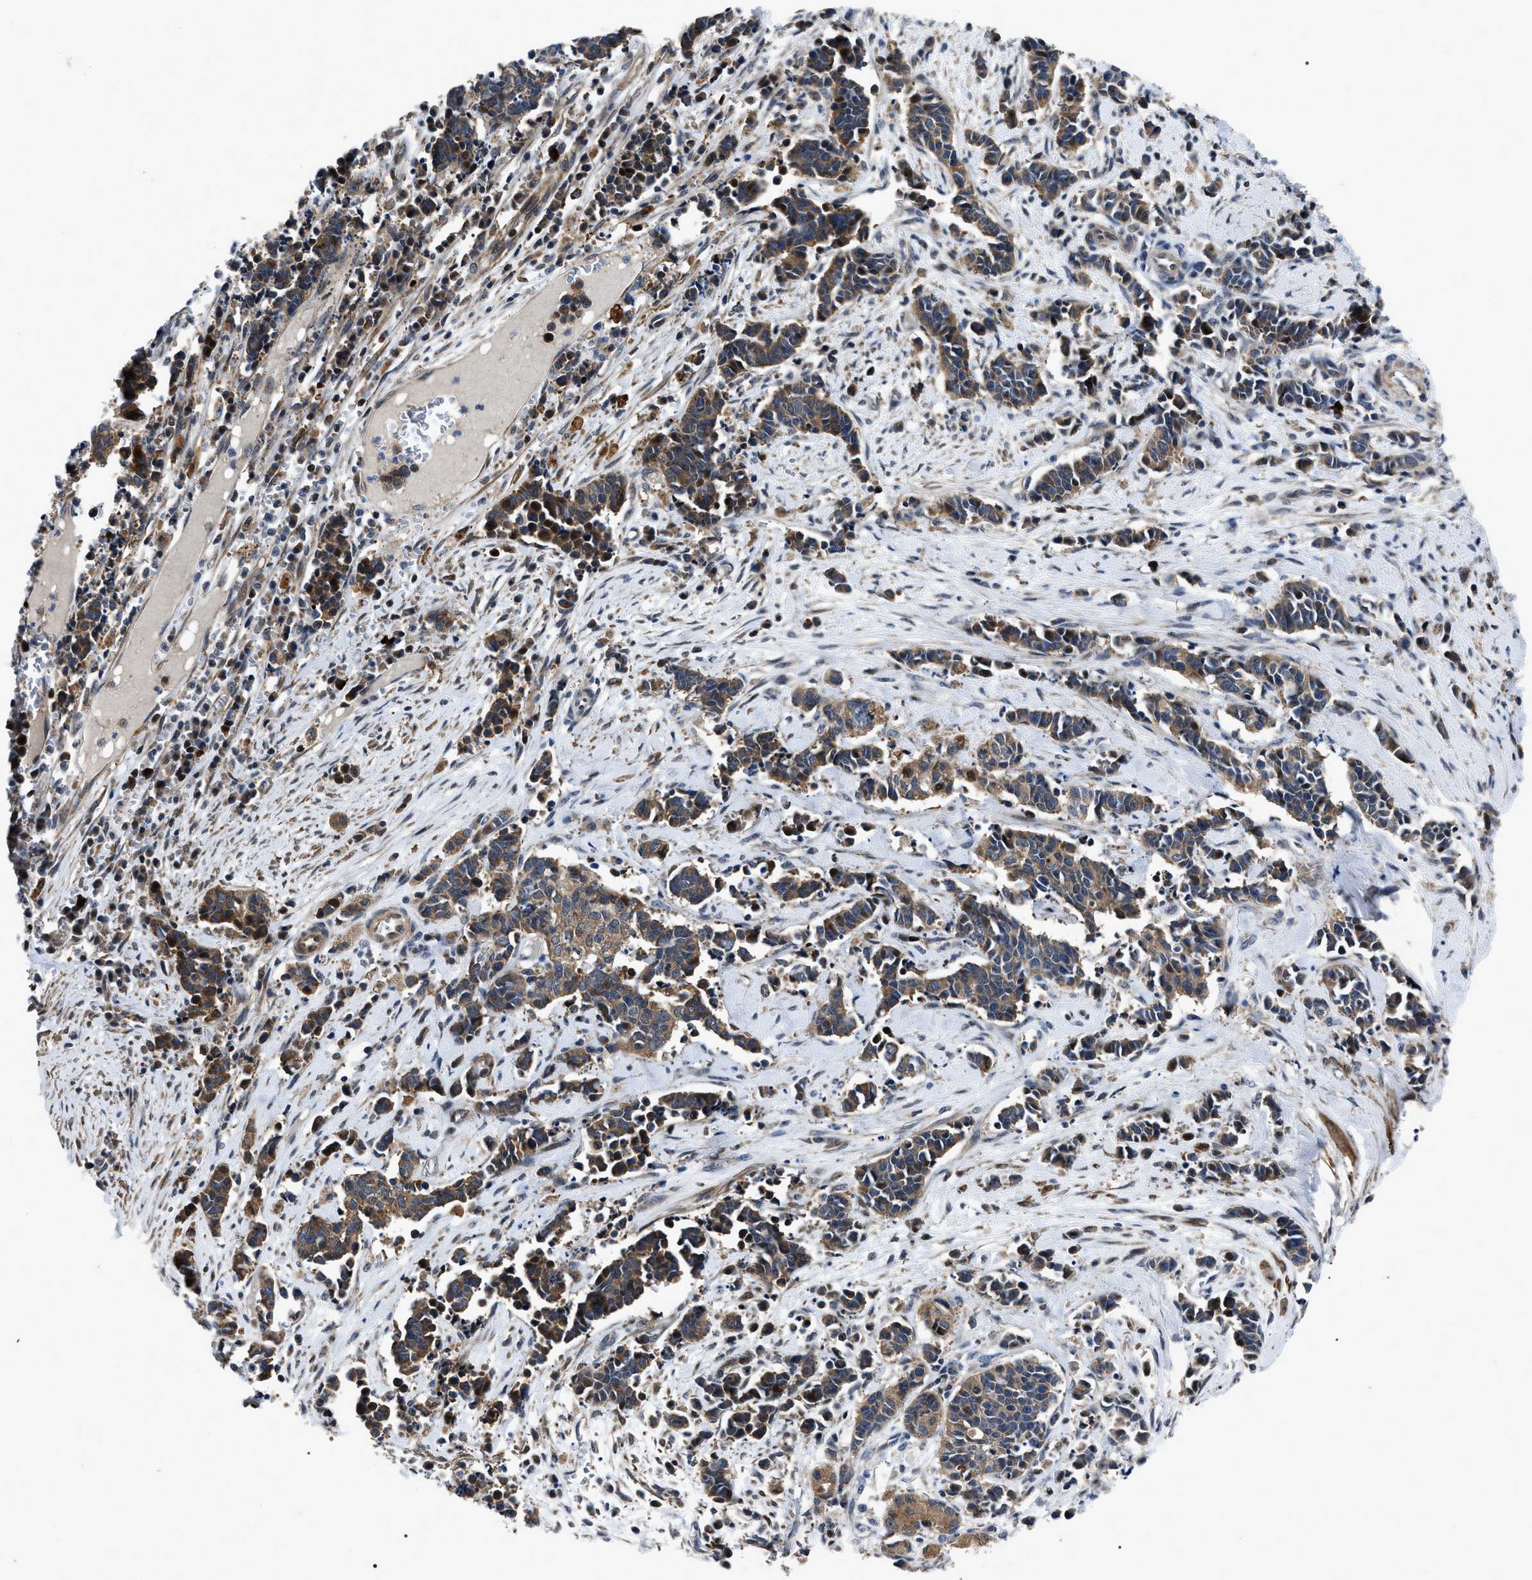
{"staining": {"intensity": "moderate", "quantity": ">75%", "location": "cytoplasmic/membranous"}, "tissue": "cervical cancer", "cell_type": "Tumor cells", "image_type": "cancer", "snomed": [{"axis": "morphology", "description": "Squamous cell carcinoma, NOS"}, {"axis": "topography", "description": "Cervix"}], "caption": "This is a histology image of immunohistochemistry (IHC) staining of squamous cell carcinoma (cervical), which shows moderate positivity in the cytoplasmic/membranous of tumor cells.", "gene": "PPWD1", "patient": {"sex": "female", "age": 35}}